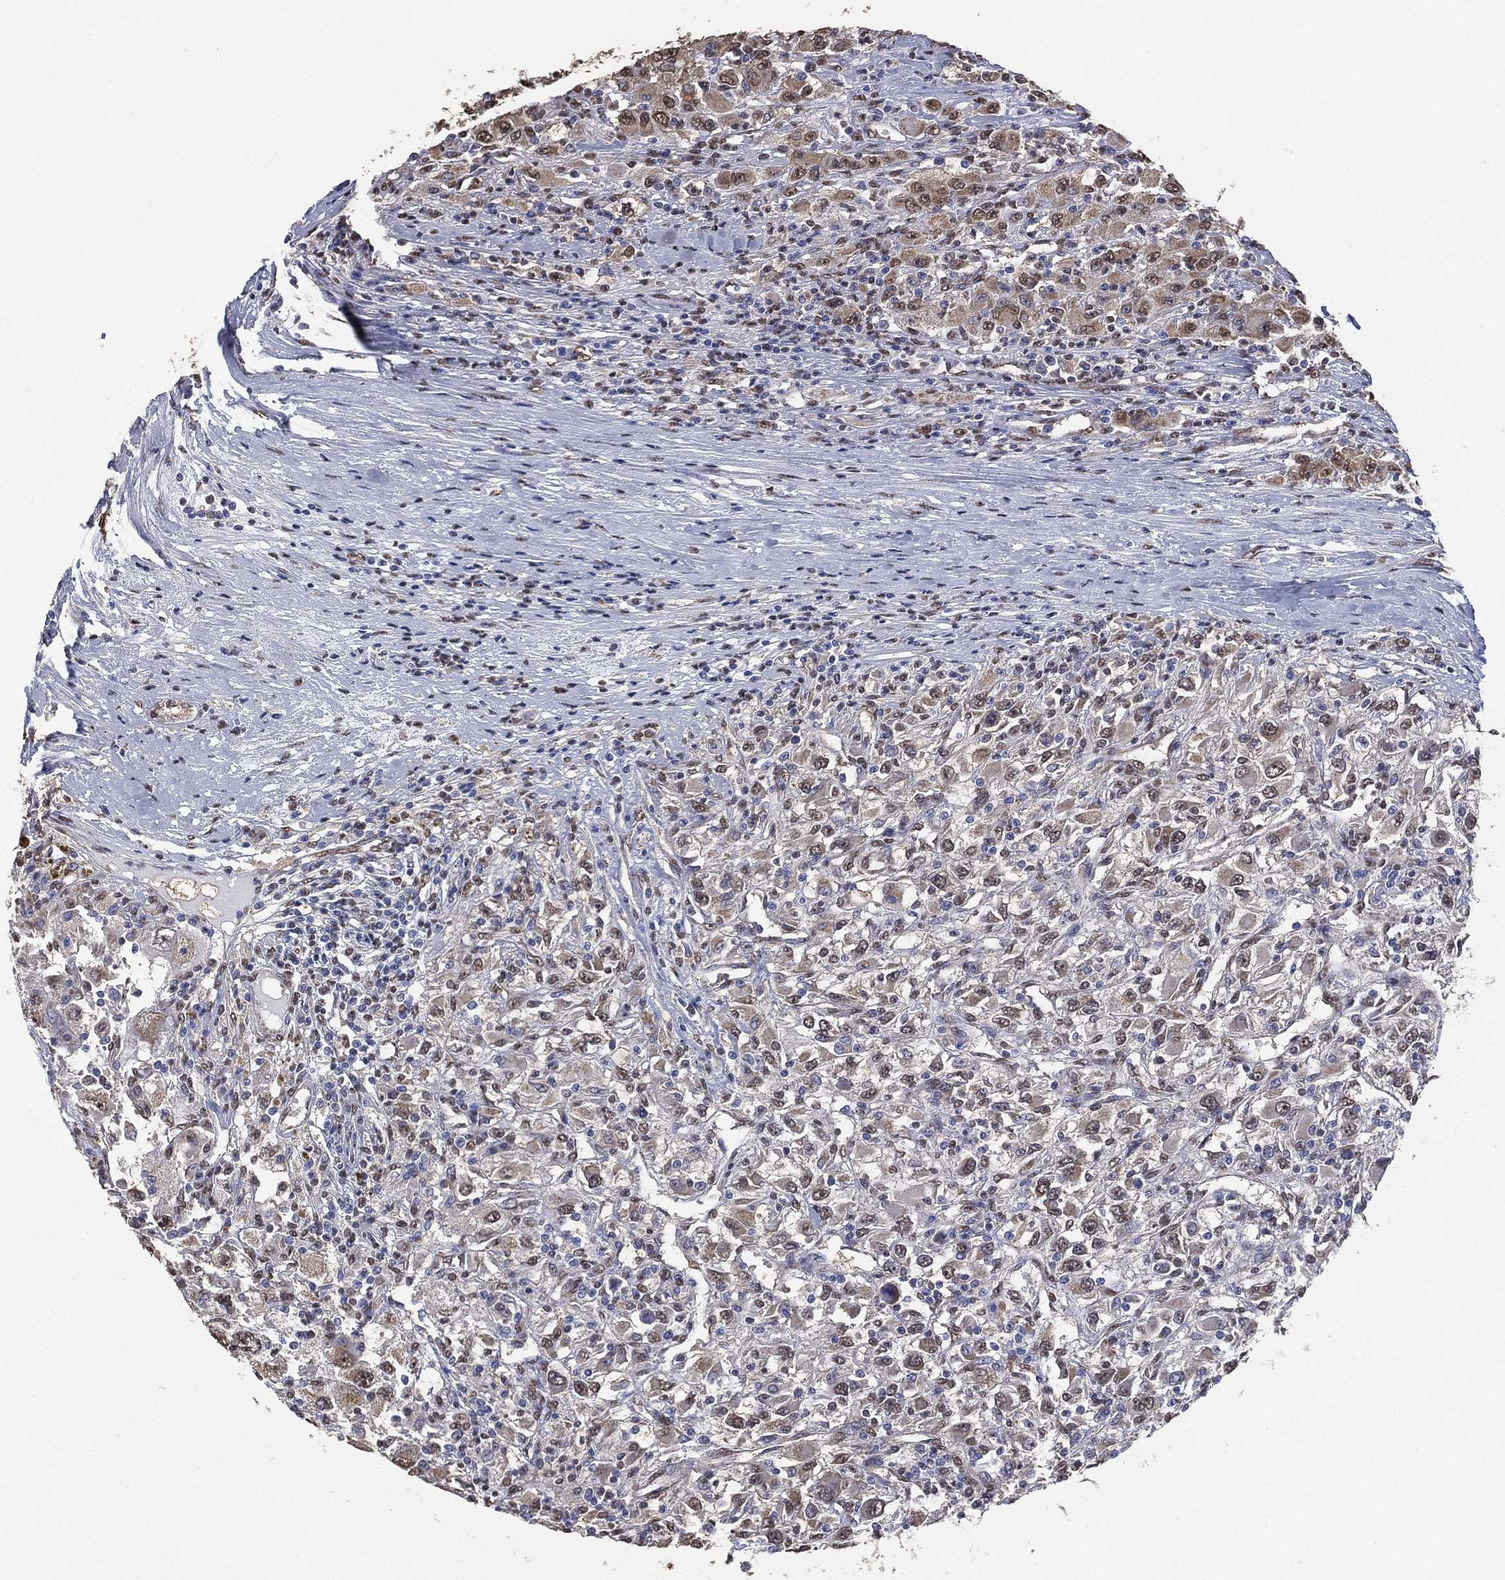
{"staining": {"intensity": "weak", "quantity": "25%-75%", "location": "cytoplasmic/membranous,nuclear"}, "tissue": "renal cancer", "cell_type": "Tumor cells", "image_type": "cancer", "snomed": [{"axis": "morphology", "description": "Adenocarcinoma, NOS"}, {"axis": "topography", "description": "Kidney"}], "caption": "Renal cancer tissue displays weak cytoplasmic/membranous and nuclear expression in about 25%-75% of tumor cells, visualized by immunohistochemistry.", "gene": "ALDH7A1", "patient": {"sex": "female", "age": 67}}